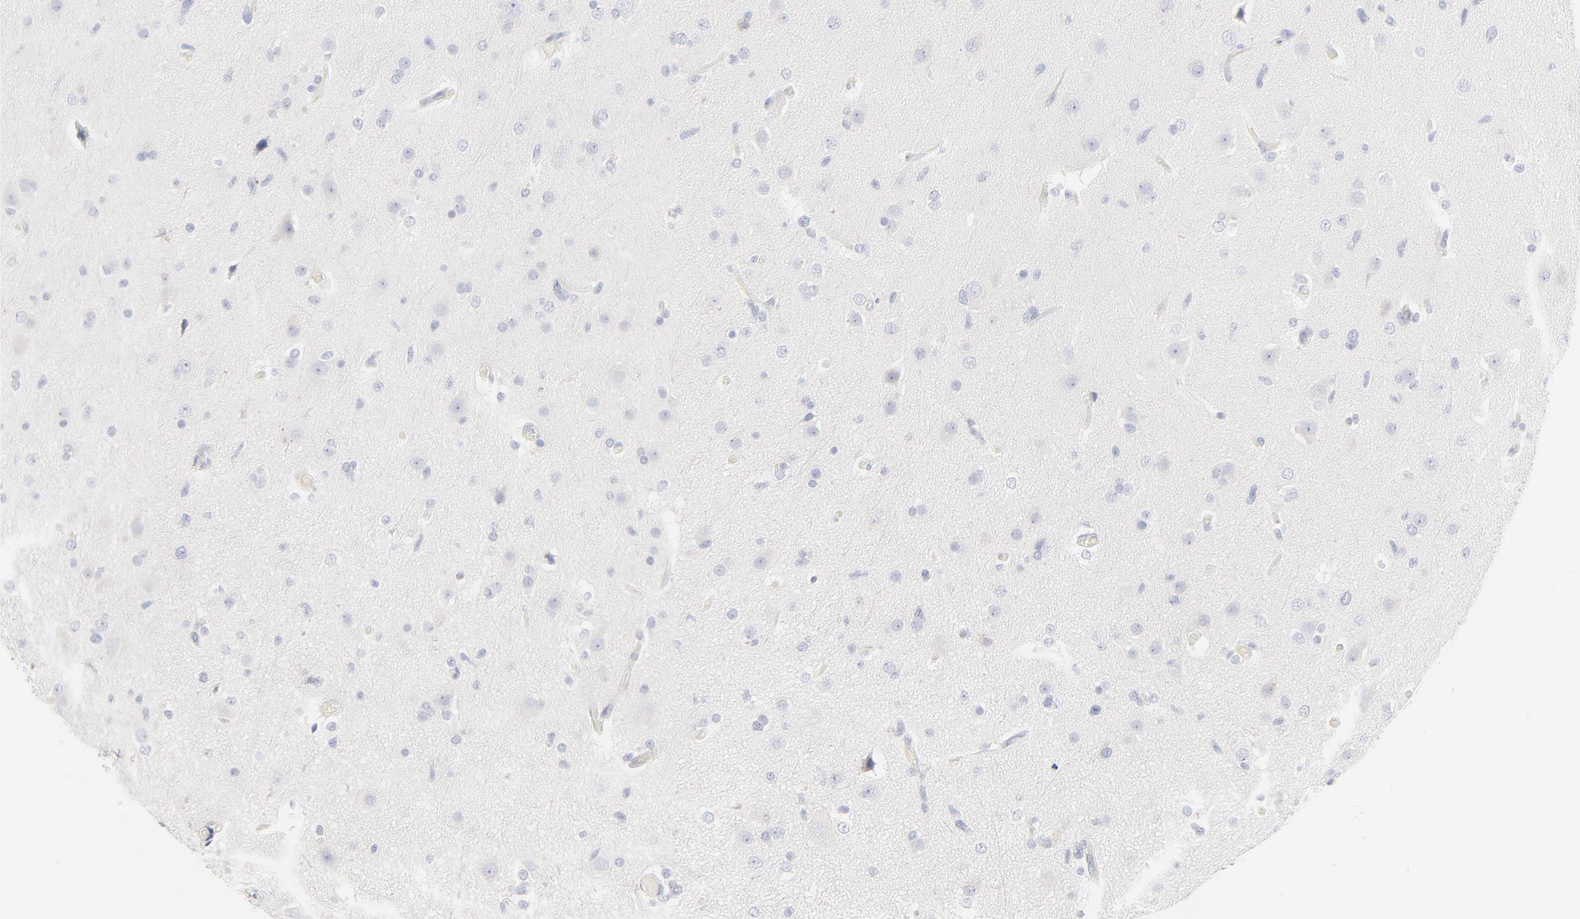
{"staining": {"intensity": "negative", "quantity": "none", "location": "none"}, "tissue": "glioma", "cell_type": "Tumor cells", "image_type": "cancer", "snomed": [{"axis": "morphology", "description": "Glioma, malignant, High grade"}, {"axis": "topography", "description": "Brain"}], "caption": "Immunohistochemistry histopathology image of neoplastic tissue: malignant glioma (high-grade) stained with DAB (3,3'-diaminobenzidine) displays no significant protein staining in tumor cells. (DAB (3,3'-diaminobenzidine) immunohistochemistry (IHC) with hematoxylin counter stain).", "gene": "NPNT", "patient": {"sex": "male", "age": 33}}